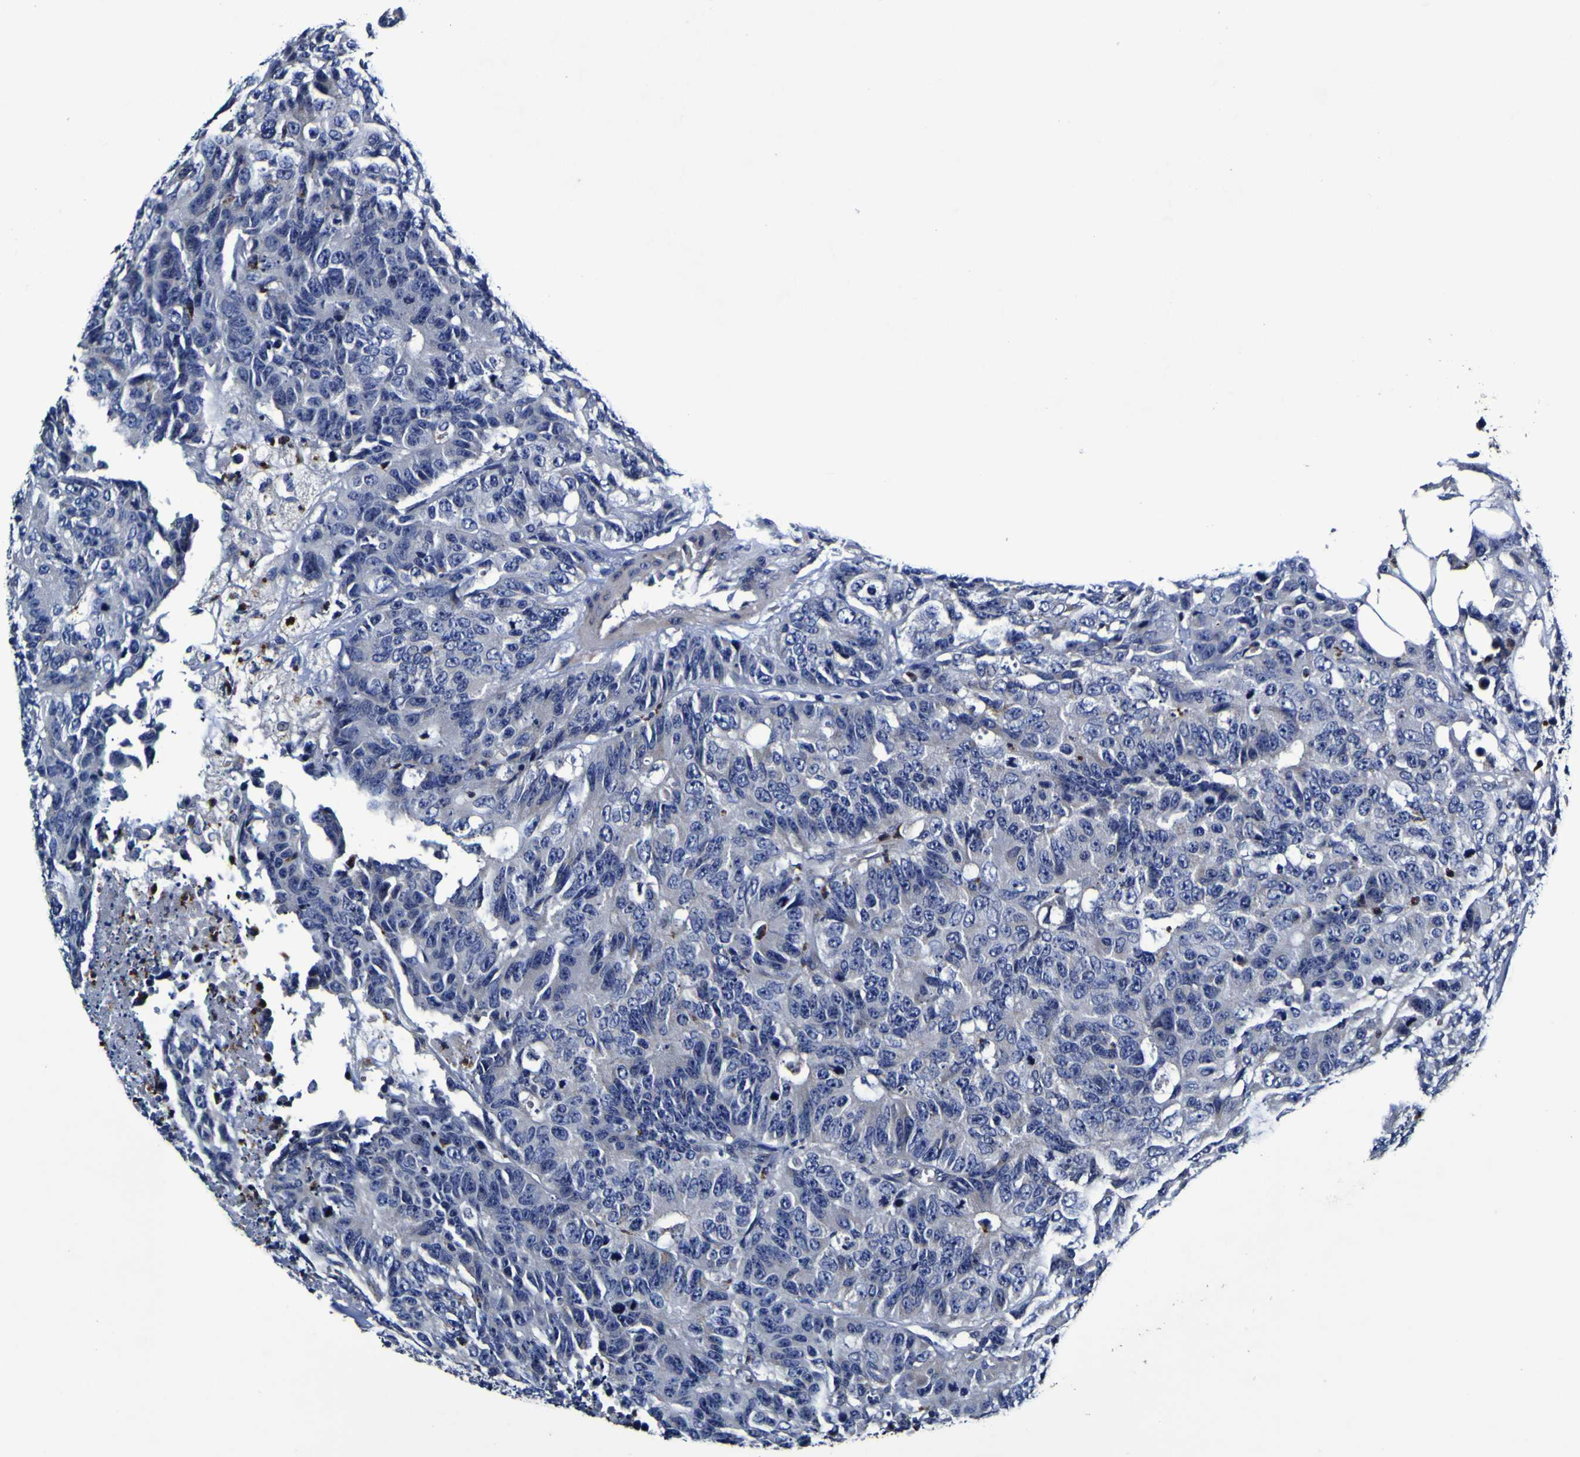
{"staining": {"intensity": "negative", "quantity": "none", "location": "none"}, "tissue": "colorectal cancer", "cell_type": "Tumor cells", "image_type": "cancer", "snomed": [{"axis": "morphology", "description": "Adenocarcinoma, NOS"}, {"axis": "topography", "description": "Colon"}], "caption": "Immunohistochemical staining of human adenocarcinoma (colorectal) demonstrates no significant positivity in tumor cells.", "gene": "PANK4", "patient": {"sex": "female", "age": 86}}